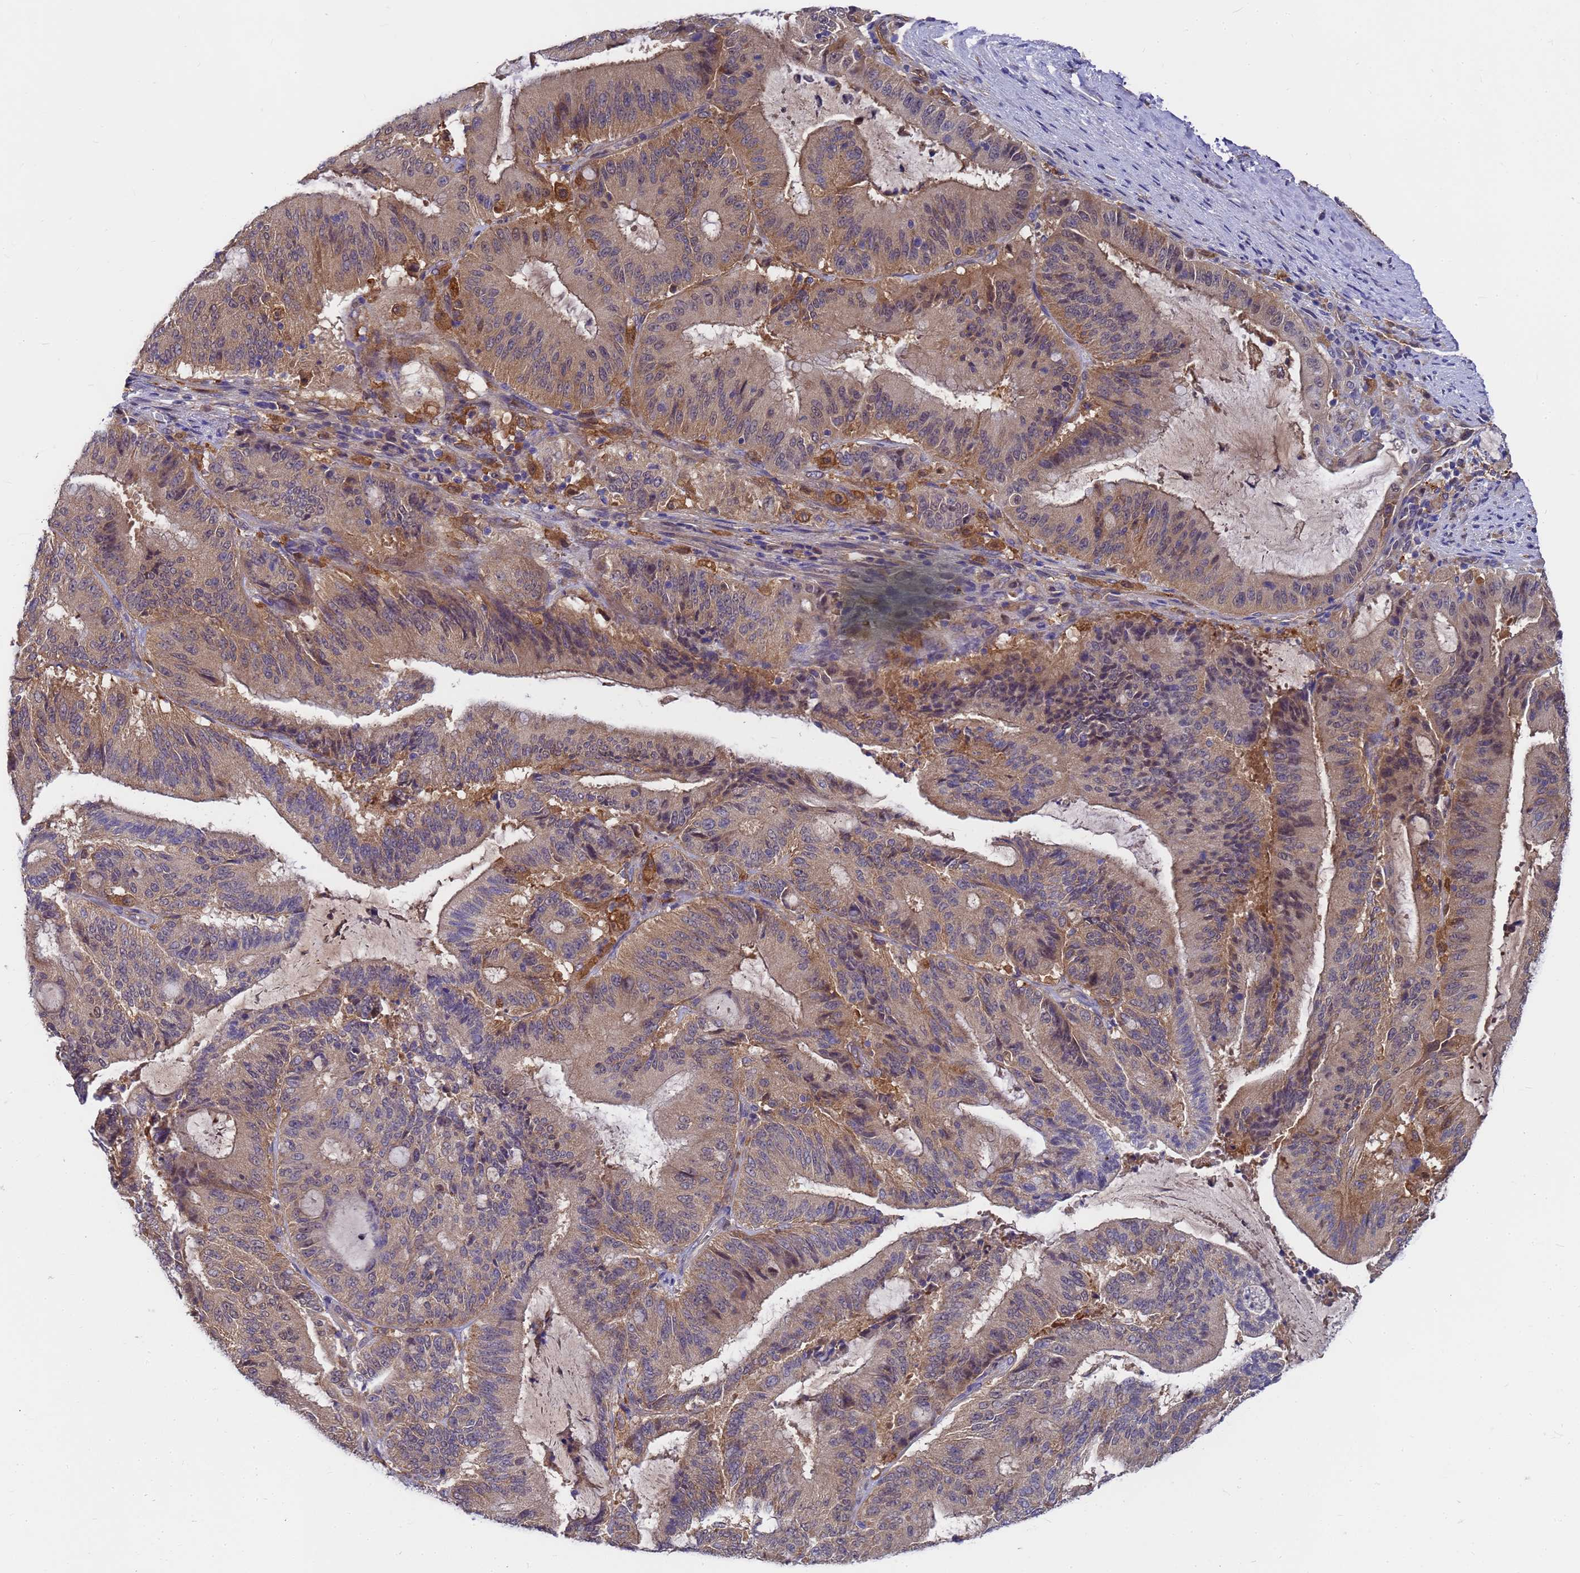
{"staining": {"intensity": "weak", "quantity": "<25%", "location": "cytoplasmic/membranous"}, "tissue": "liver cancer", "cell_type": "Tumor cells", "image_type": "cancer", "snomed": [{"axis": "morphology", "description": "Normal tissue, NOS"}, {"axis": "morphology", "description": "Cholangiocarcinoma"}, {"axis": "topography", "description": "Liver"}, {"axis": "topography", "description": "Peripheral nerve tissue"}], "caption": "Immunohistochemistry image of neoplastic tissue: human liver cholangiocarcinoma stained with DAB demonstrates no significant protein expression in tumor cells.", "gene": "SLC35E2B", "patient": {"sex": "female", "age": 73}}